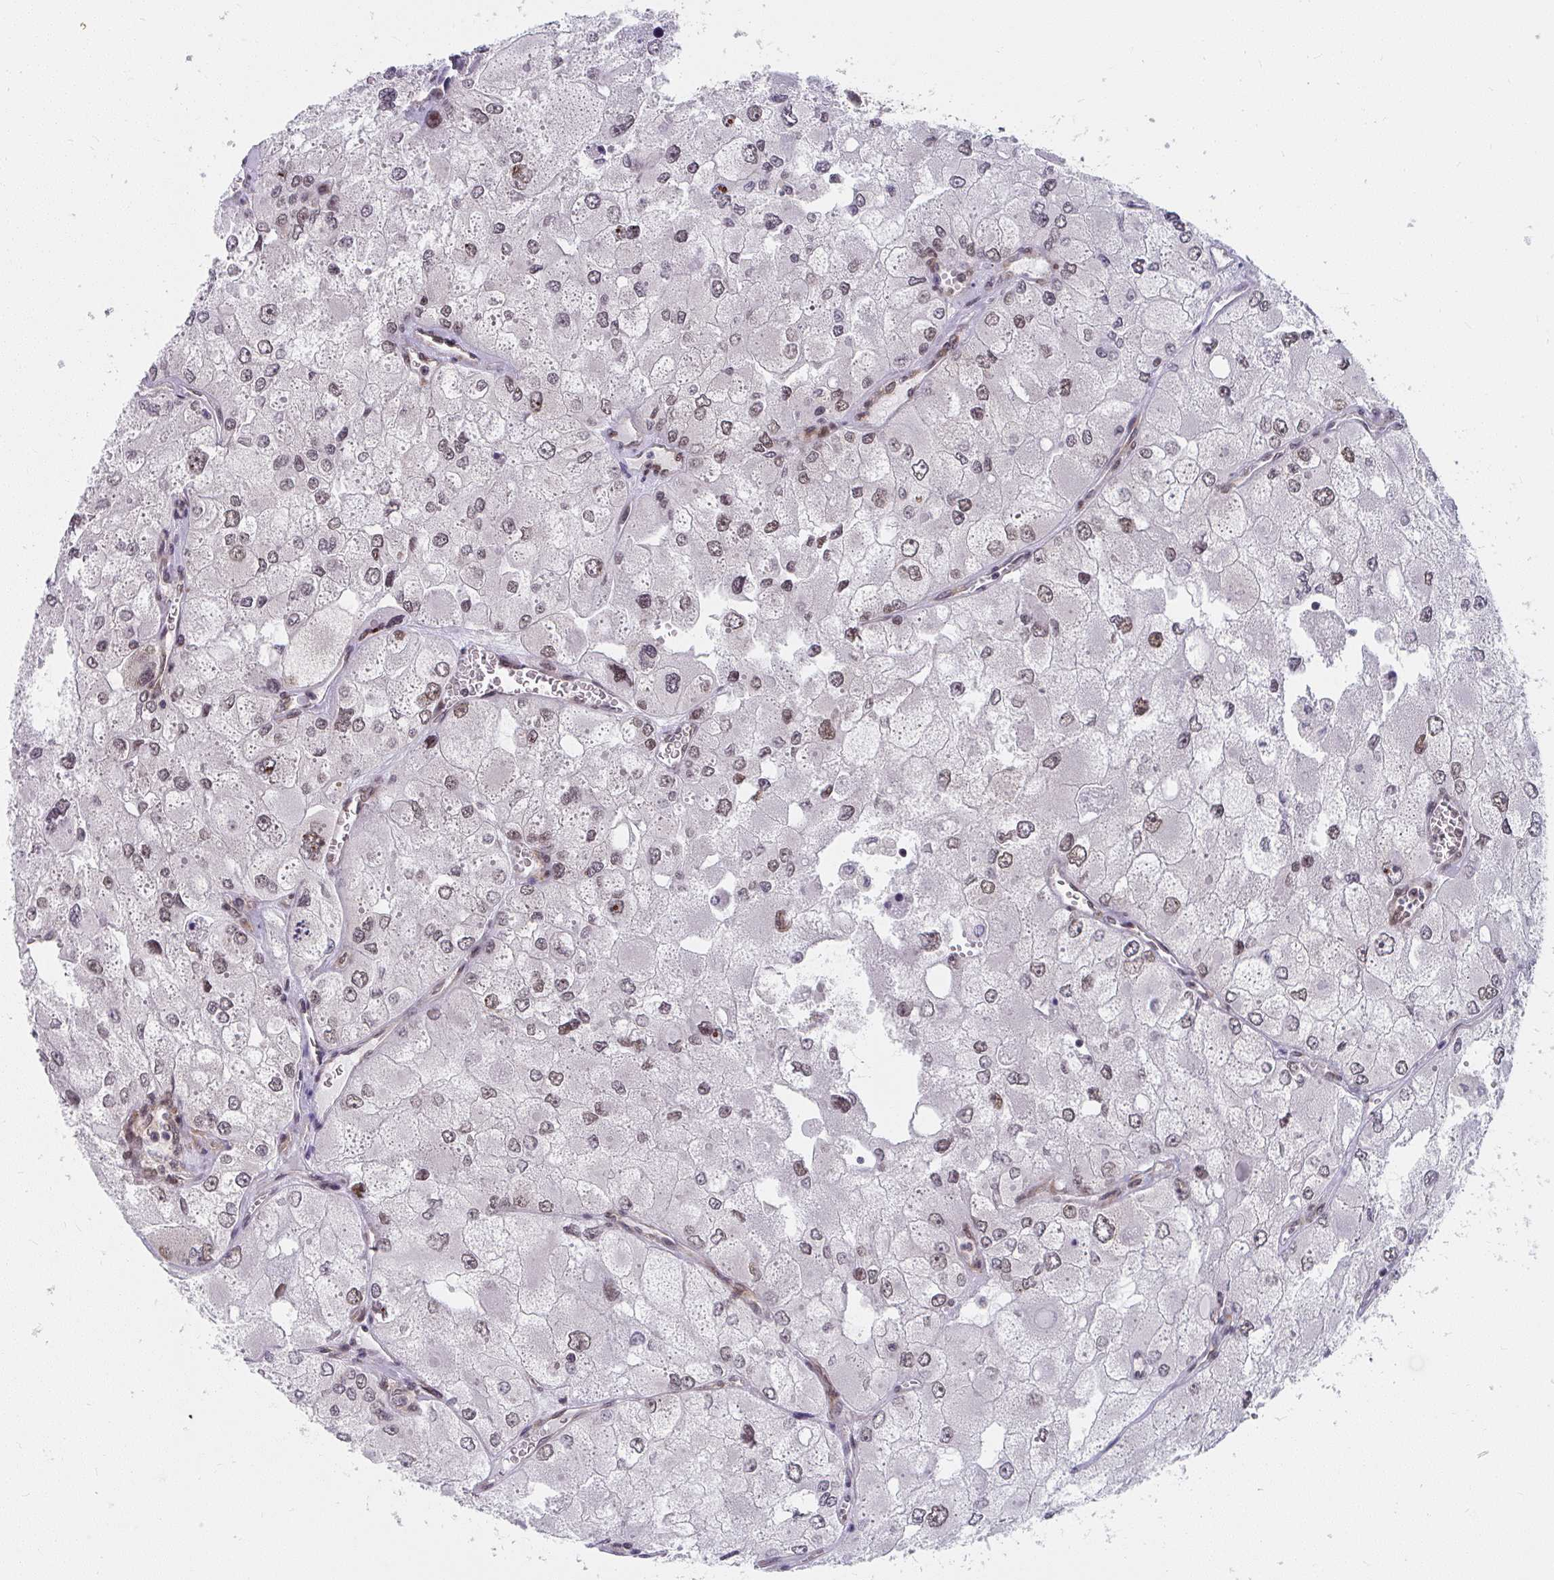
{"staining": {"intensity": "weak", "quantity": "25%-75%", "location": "nuclear"}, "tissue": "renal cancer", "cell_type": "Tumor cells", "image_type": "cancer", "snomed": [{"axis": "morphology", "description": "Adenocarcinoma, NOS"}, {"axis": "topography", "description": "Kidney"}], "caption": "An IHC micrograph of neoplastic tissue is shown. Protein staining in brown highlights weak nuclear positivity in renal adenocarcinoma within tumor cells.", "gene": "SYNCRIP", "patient": {"sex": "female", "age": 70}}